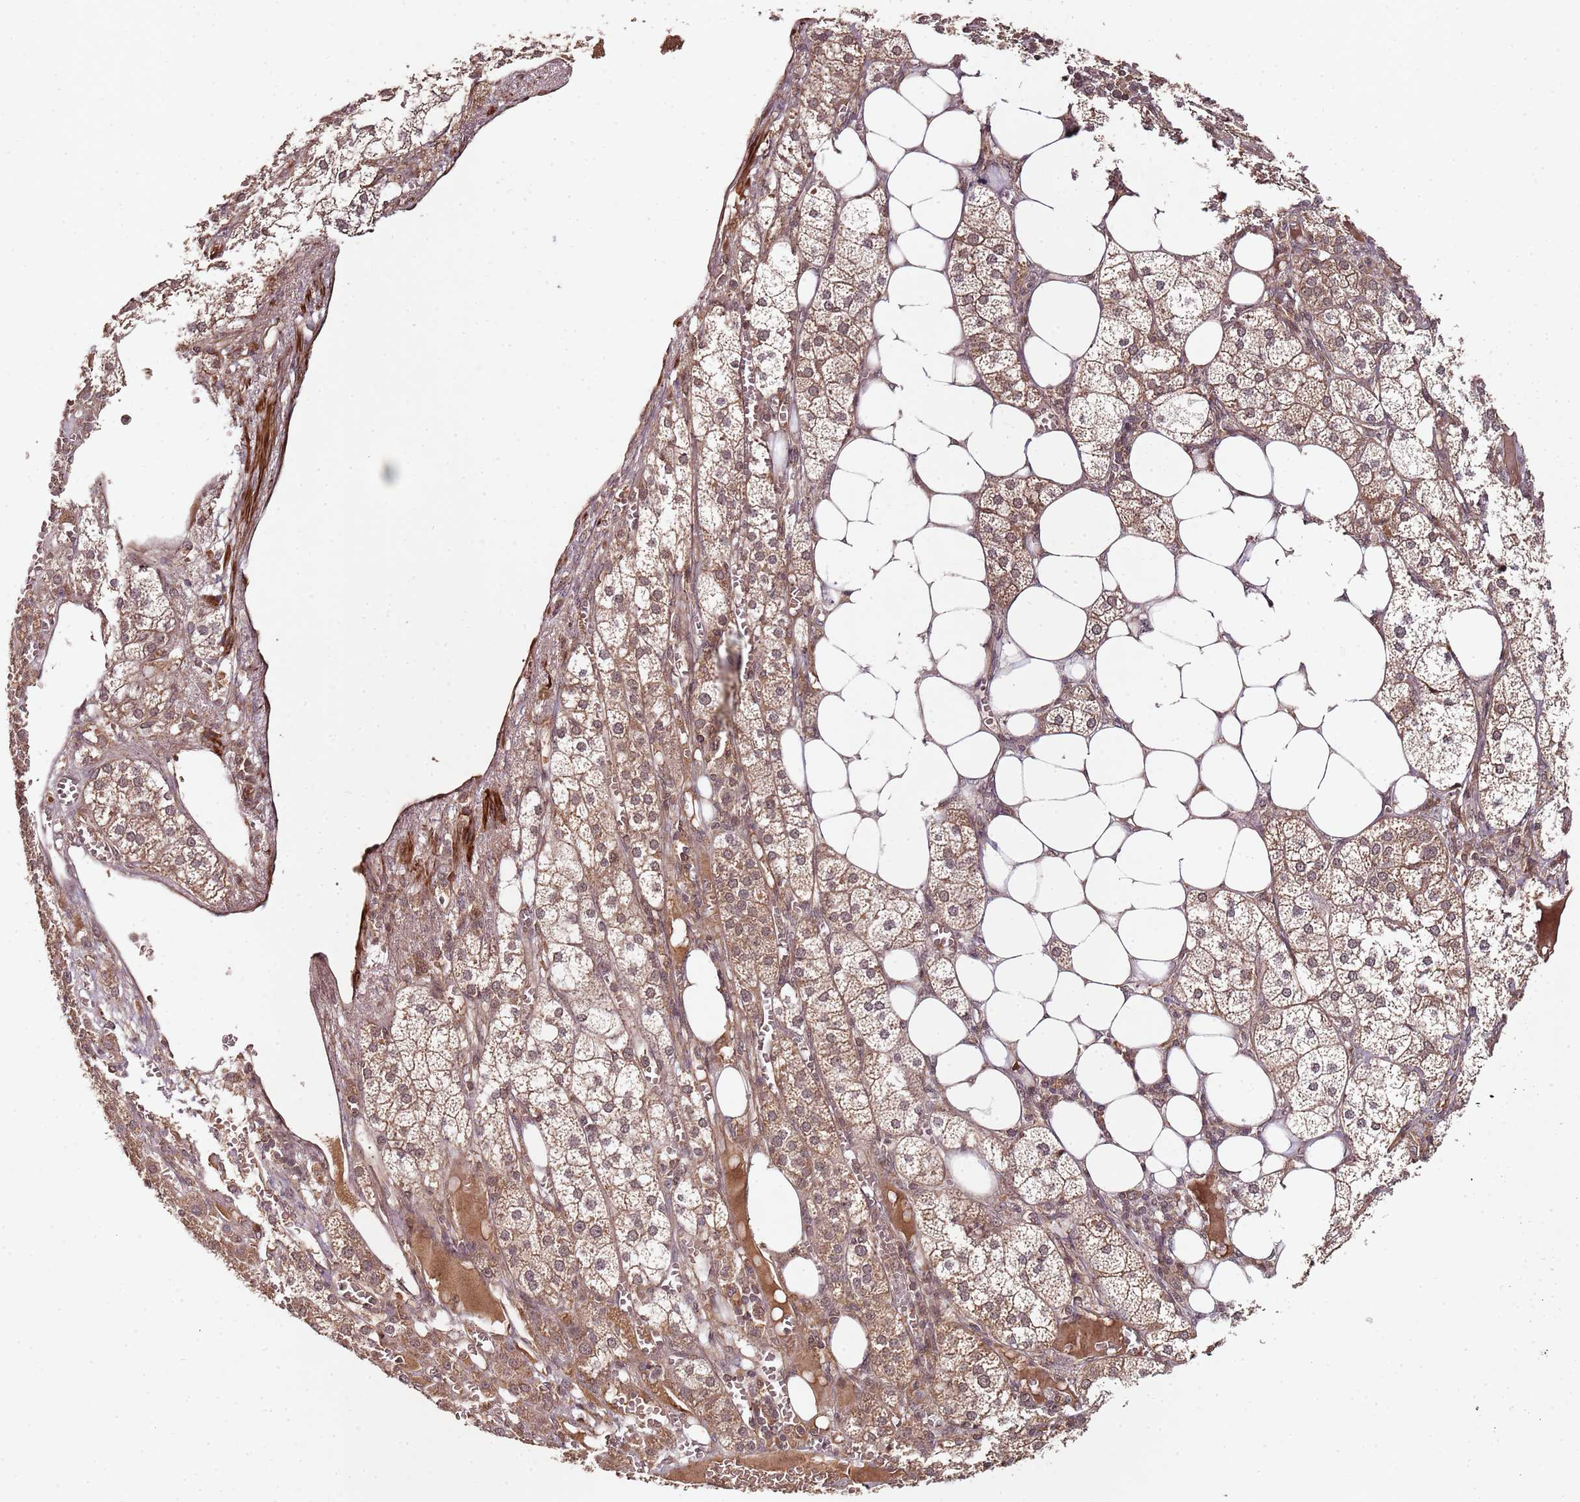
{"staining": {"intensity": "moderate", "quantity": ">75%", "location": "cytoplasmic/membranous"}, "tissue": "adrenal gland", "cell_type": "Glandular cells", "image_type": "normal", "snomed": [{"axis": "morphology", "description": "Normal tissue, NOS"}, {"axis": "topography", "description": "Adrenal gland"}], "caption": "Immunohistochemistry of benign human adrenal gland shows medium levels of moderate cytoplasmic/membranous expression in about >75% of glandular cells.", "gene": "LIN37", "patient": {"sex": "female", "age": 61}}